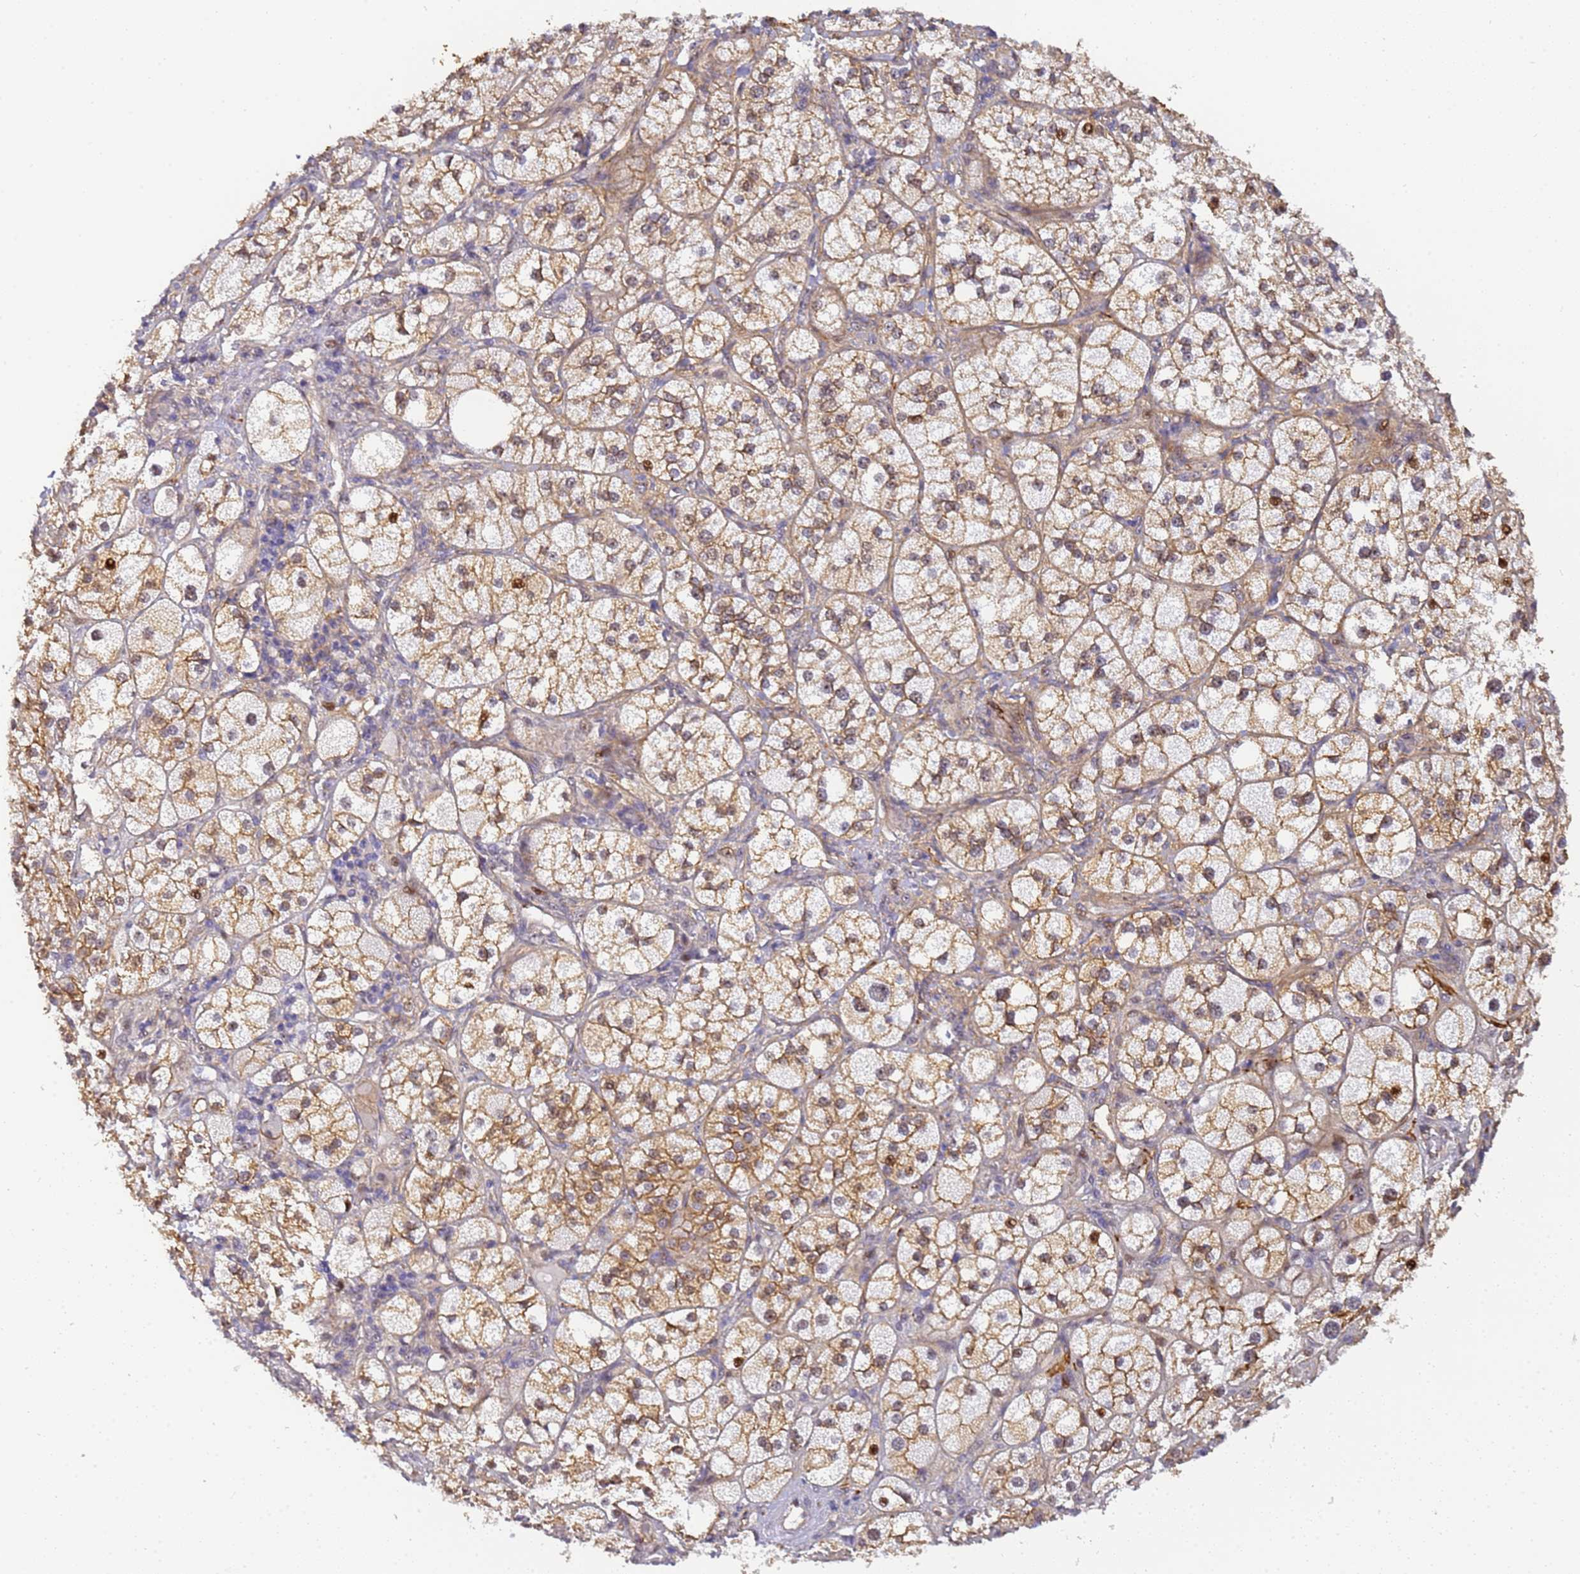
{"staining": {"intensity": "moderate", "quantity": ">75%", "location": "cytoplasmic/membranous,nuclear"}, "tissue": "adrenal gland", "cell_type": "Glandular cells", "image_type": "normal", "snomed": [{"axis": "morphology", "description": "Normal tissue, NOS"}, {"axis": "topography", "description": "Adrenal gland"}], "caption": "IHC of unremarkable adrenal gland demonstrates medium levels of moderate cytoplasmic/membranous,nuclear positivity in about >75% of glandular cells.", "gene": "GON4L", "patient": {"sex": "male", "age": 61}}